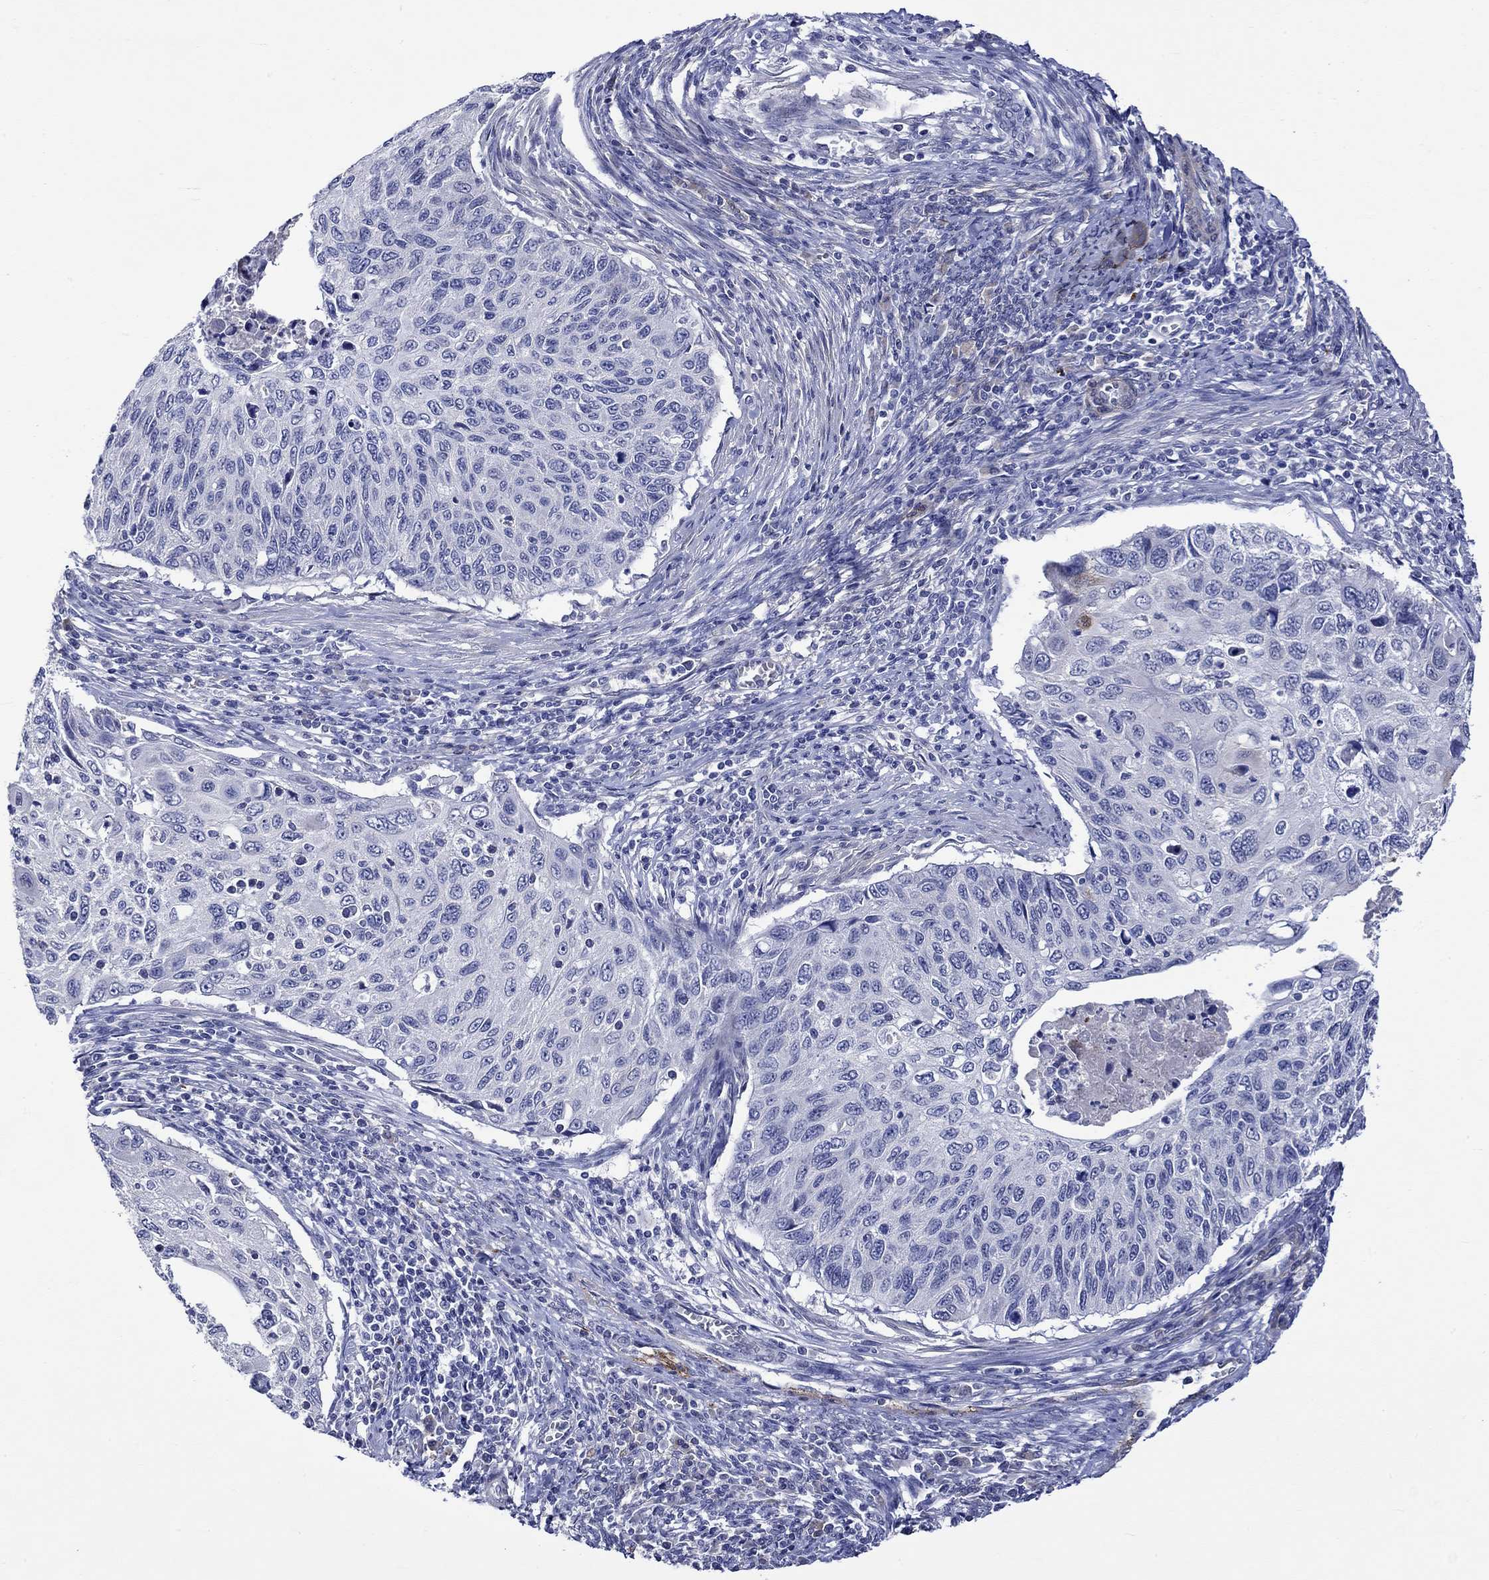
{"staining": {"intensity": "negative", "quantity": "none", "location": "none"}, "tissue": "cervical cancer", "cell_type": "Tumor cells", "image_type": "cancer", "snomed": [{"axis": "morphology", "description": "Squamous cell carcinoma, NOS"}, {"axis": "topography", "description": "Cervix"}], "caption": "Immunohistochemical staining of squamous cell carcinoma (cervical) demonstrates no significant staining in tumor cells. The staining is performed using DAB brown chromogen with nuclei counter-stained in using hematoxylin.", "gene": "CRYAB", "patient": {"sex": "female", "age": 70}}